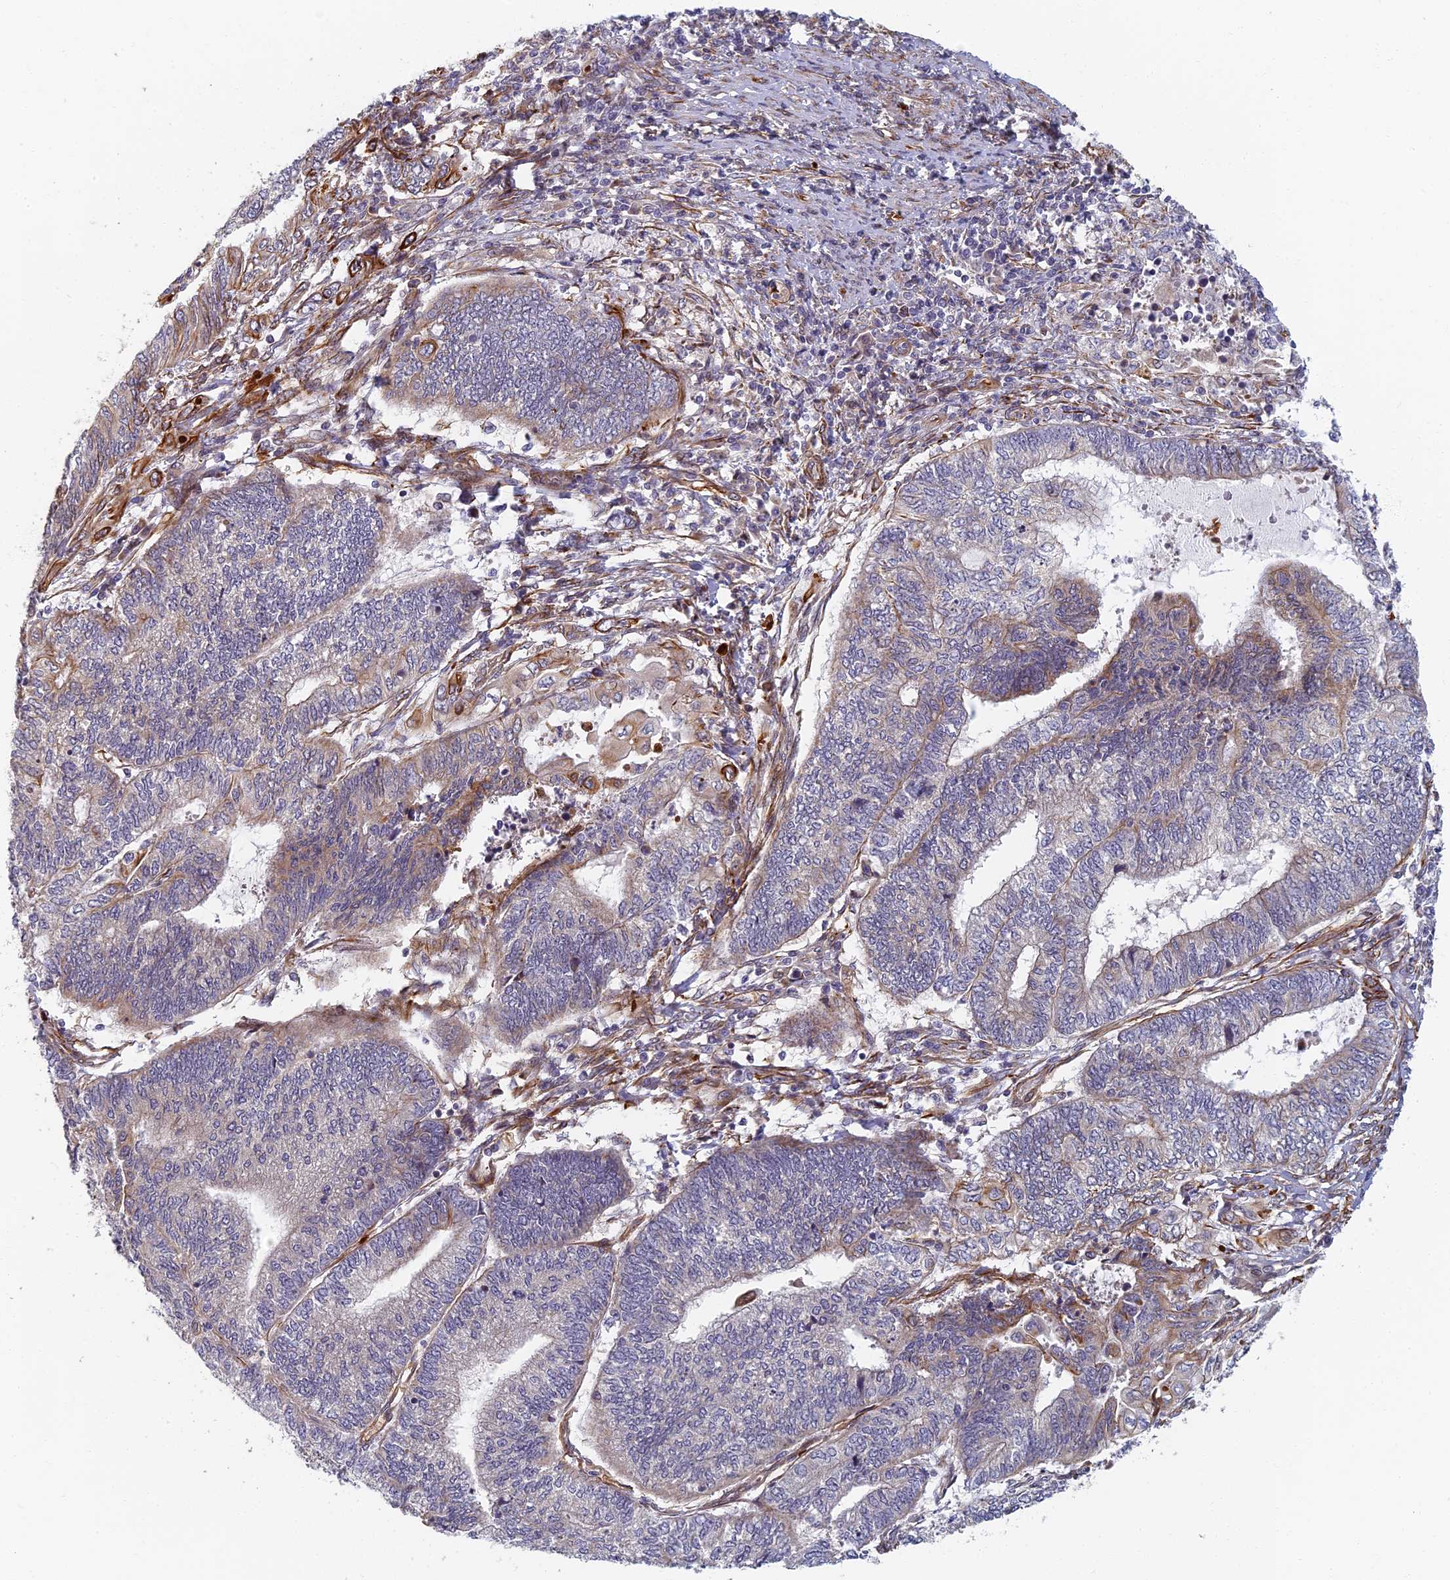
{"staining": {"intensity": "negative", "quantity": "none", "location": "none"}, "tissue": "endometrial cancer", "cell_type": "Tumor cells", "image_type": "cancer", "snomed": [{"axis": "morphology", "description": "Adenocarcinoma, NOS"}, {"axis": "topography", "description": "Uterus"}, {"axis": "topography", "description": "Endometrium"}], "caption": "Tumor cells are negative for protein expression in human adenocarcinoma (endometrial).", "gene": "ABCB10", "patient": {"sex": "female", "age": 70}}